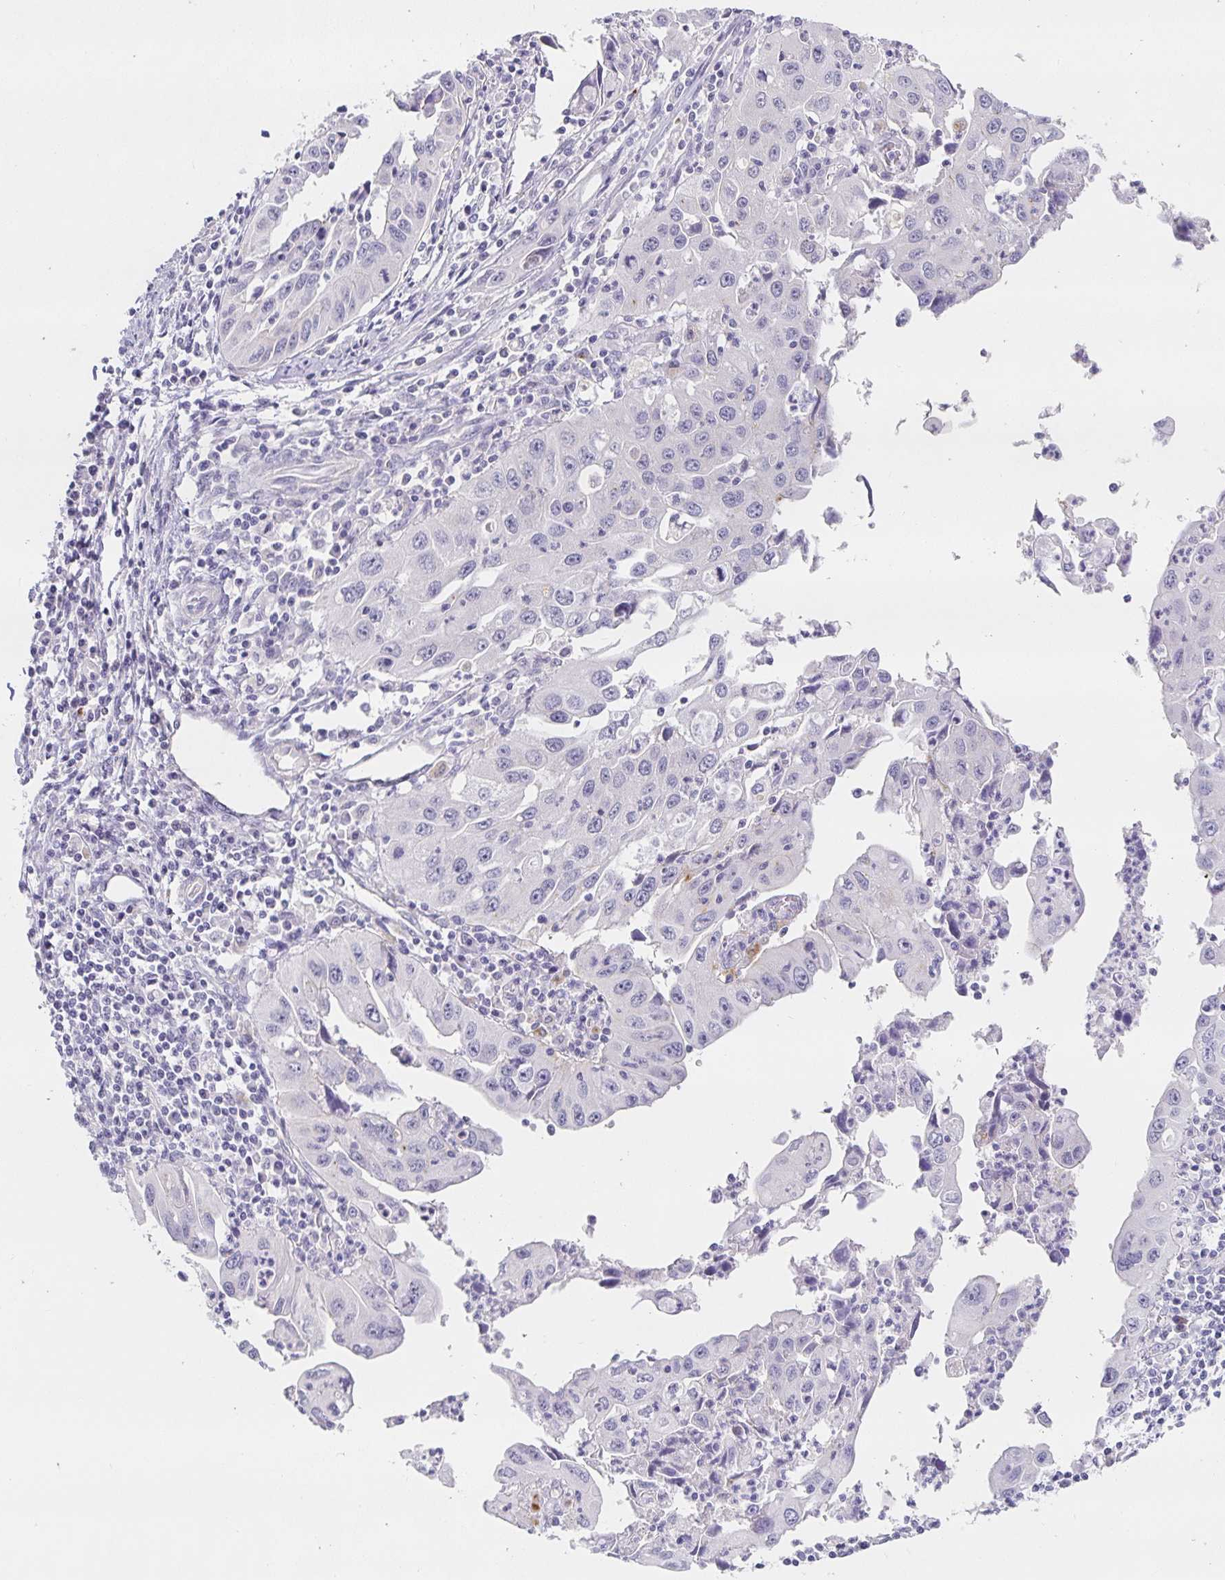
{"staining": {"intensity": "negative", "quantity": "none", "location": "none"}, "tissue": "endometrial cancer", "cell_type": "Tumor cells", "image_type": "cancer", "snomed": [{"axis": "morphology", "description": "Adenocarcinoma, NOS"}, {"axis": "topography", "description": "Uterus"}], "caption": "This is a histopathology image of IHC staining of endometrial cancer, which shows no positivity in tumor cells.", "gene": "PDX1", "patient": {"sex": "female", "age": 62}}